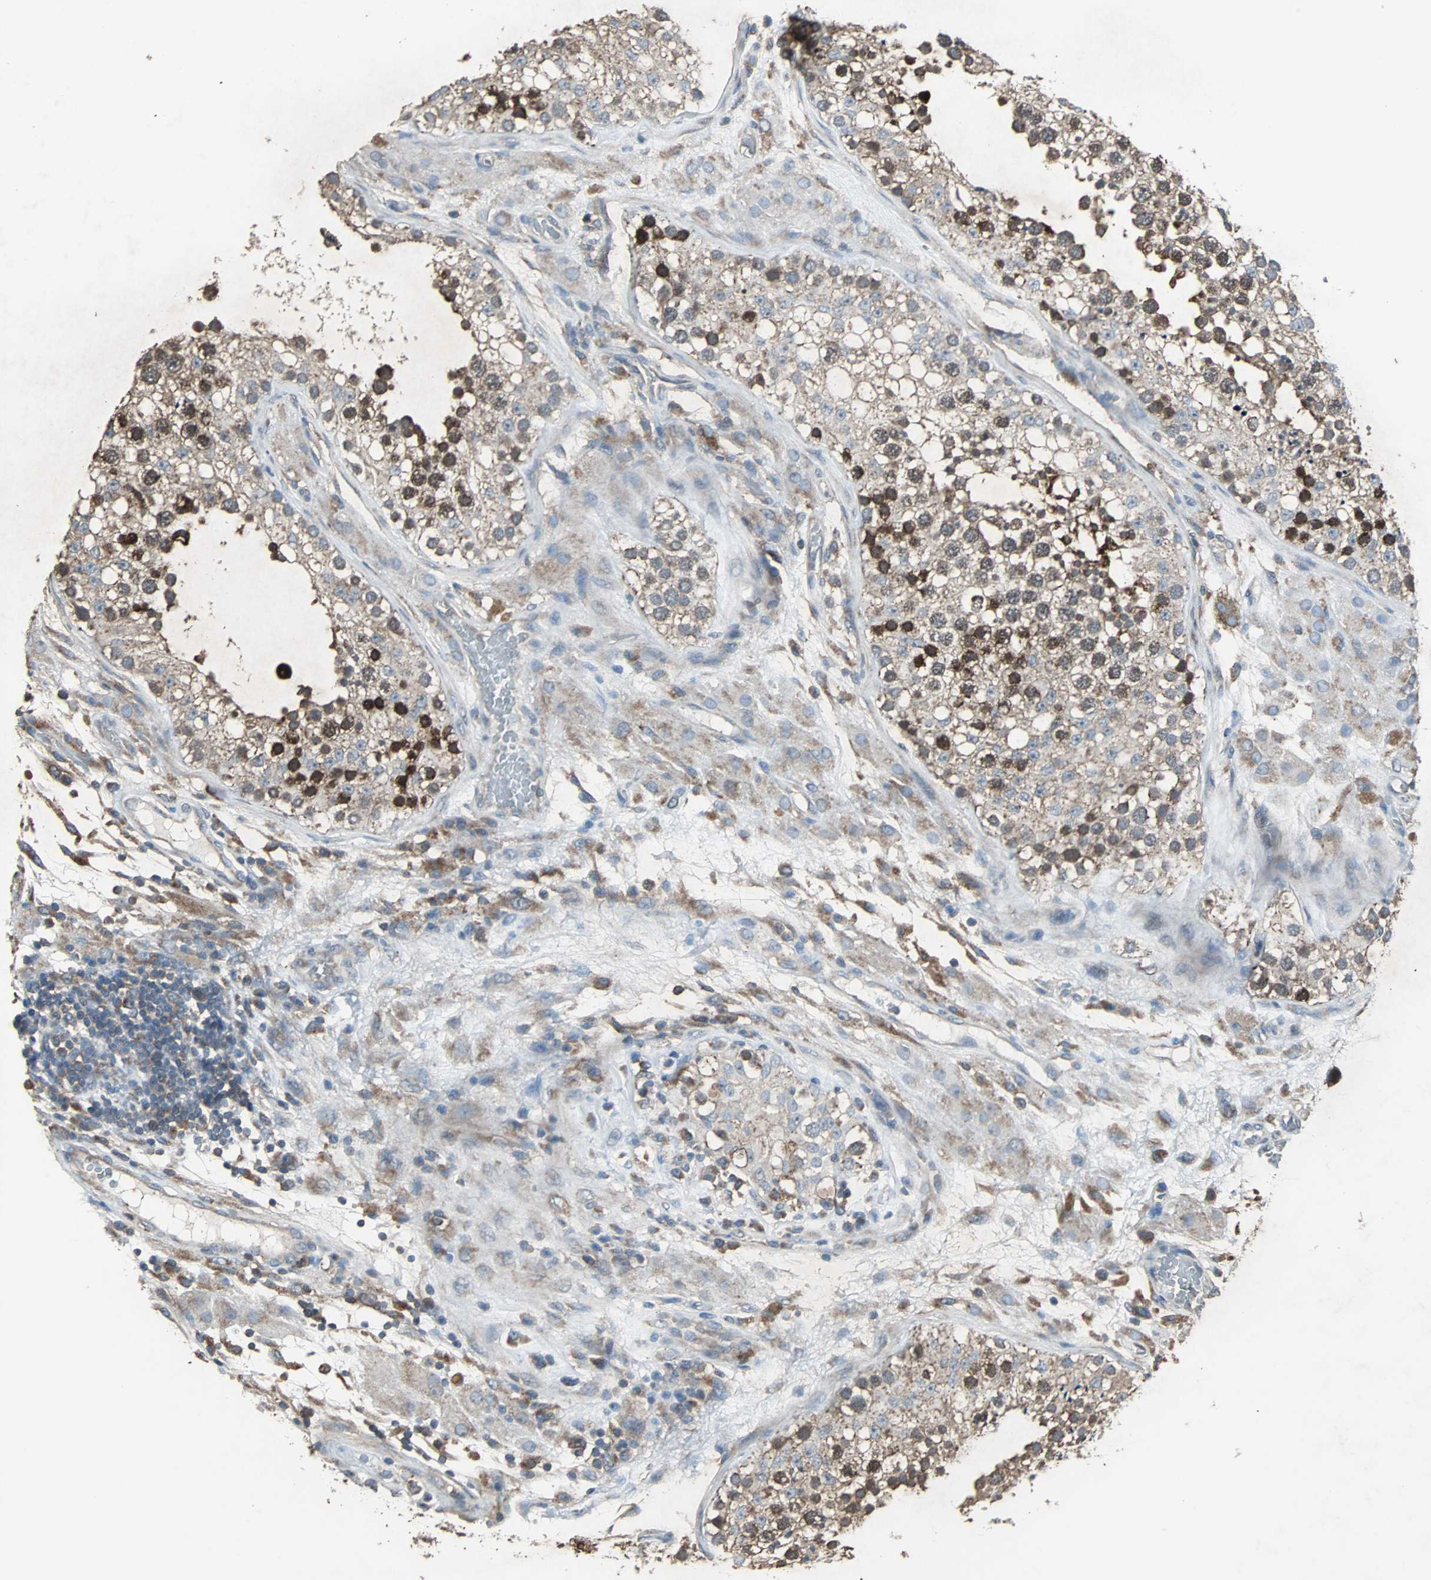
{"staining": {"intensity": "strong", "quantity": "25%-75%", "location": "cytoplasmic/membranous"}, "tissue": "testis", "cell_type": "Cells in seminiferous ducts", "image_type": "normal", "snomed": [{"axis": "morphology", "description": "Normal tissue, NOS"}, {"axis": "topography", "description": "Testis"}], "caption": "Immunohistochemistry (DAB) staining of normal human testis reveals strong cytoplasmic/membranous protein positivity in approximately 25%-75% of cells in seminiferous ducts.", "gene": "SOS1", "patient": {"sex": "male", "age": 26}}